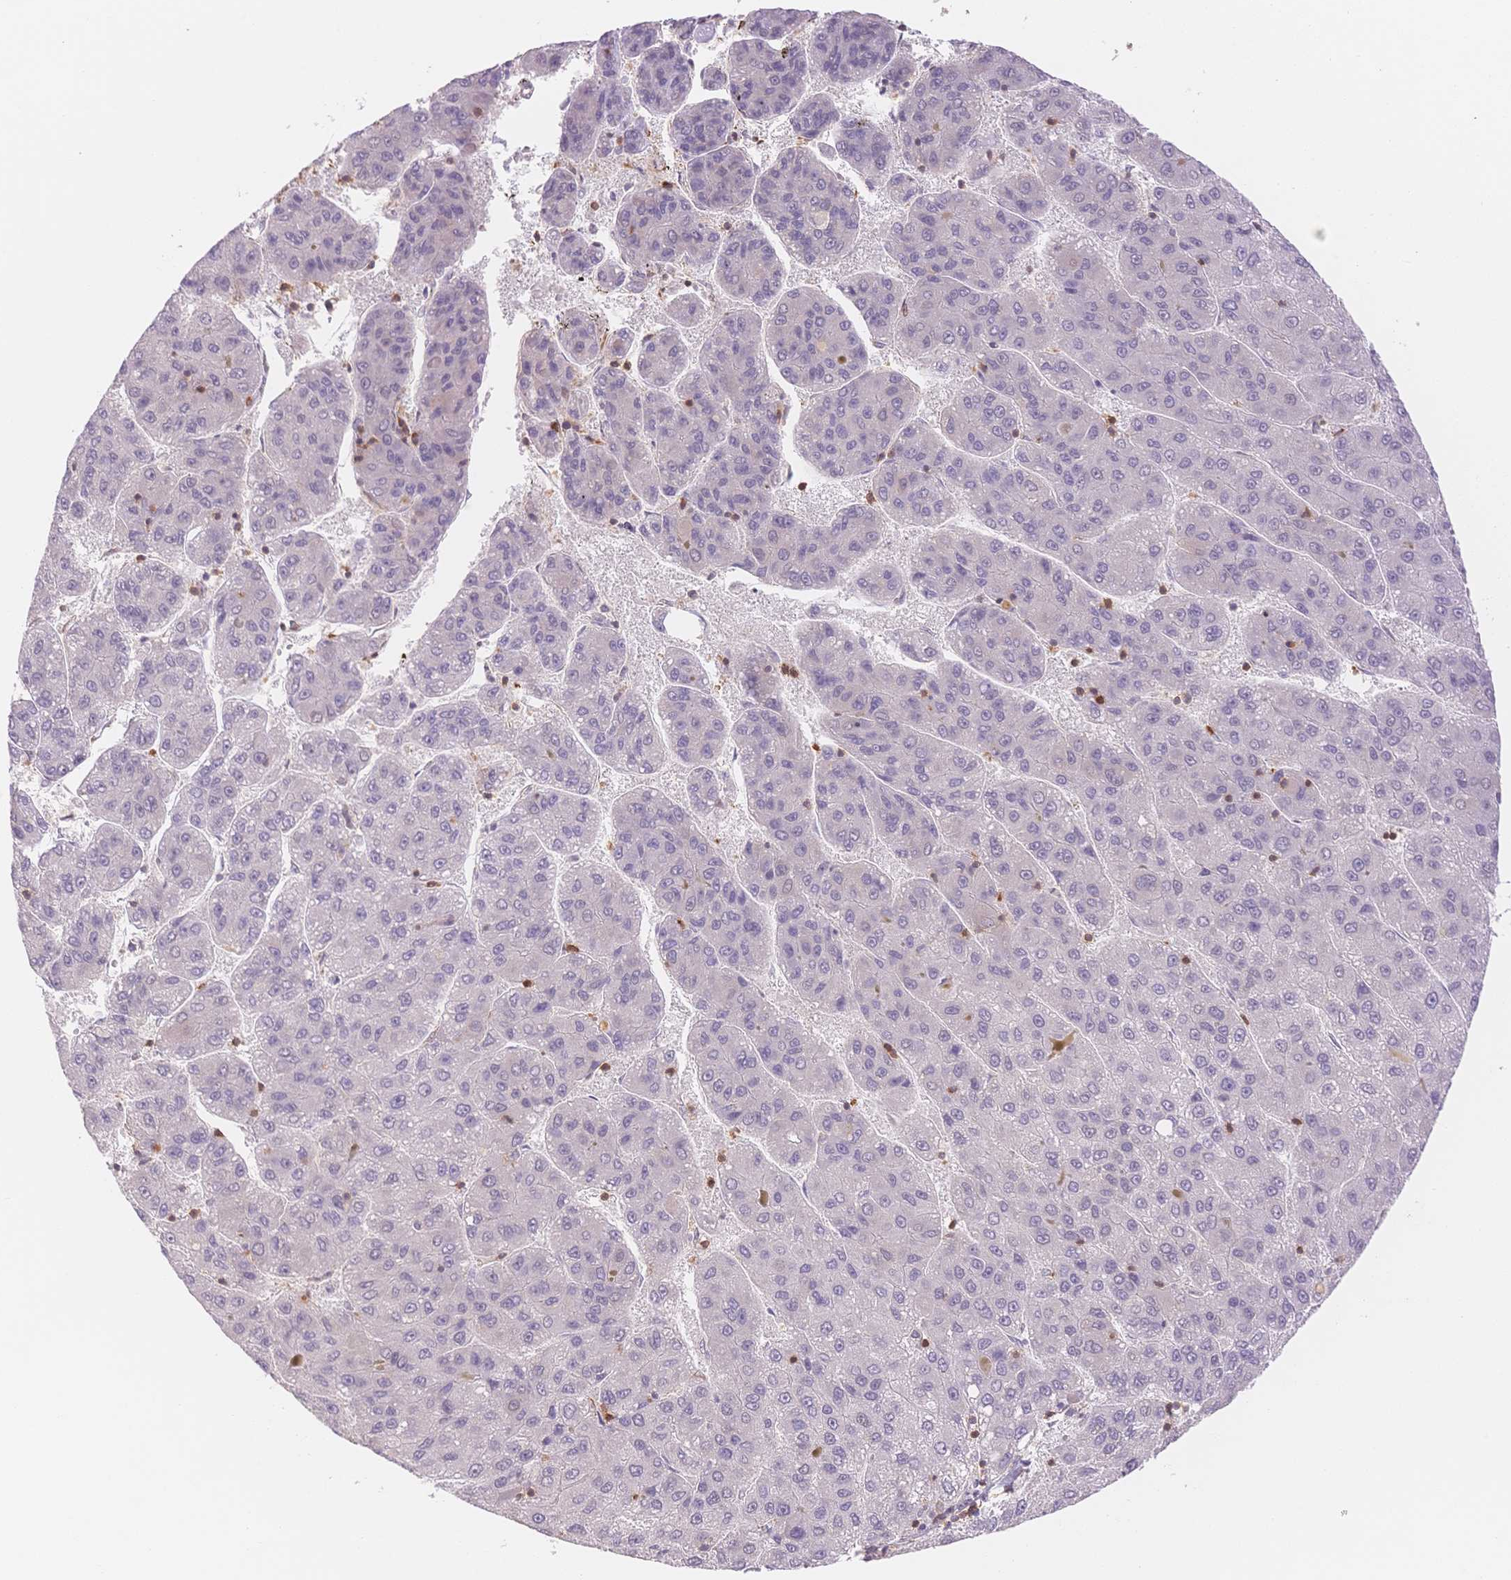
{"staining": {"intensity": "negative", "quantity": "none", "location": "none"}, "tissue": "liver cancer", "cell_type": "Tumor cells", "image_type": "cancer", "snomed": [{"axis": "morphology", "description": "Carcinoma, Hepatocellular, NOS"}, {"axis": "topography", "description": "Liver"}], "caption": "Human liver cancer stained for a protein using immunohistochemistry exhibits no positivity in tumor cells.", "gene": "STK39", "patient": {"sex": "female", "age": 82}}